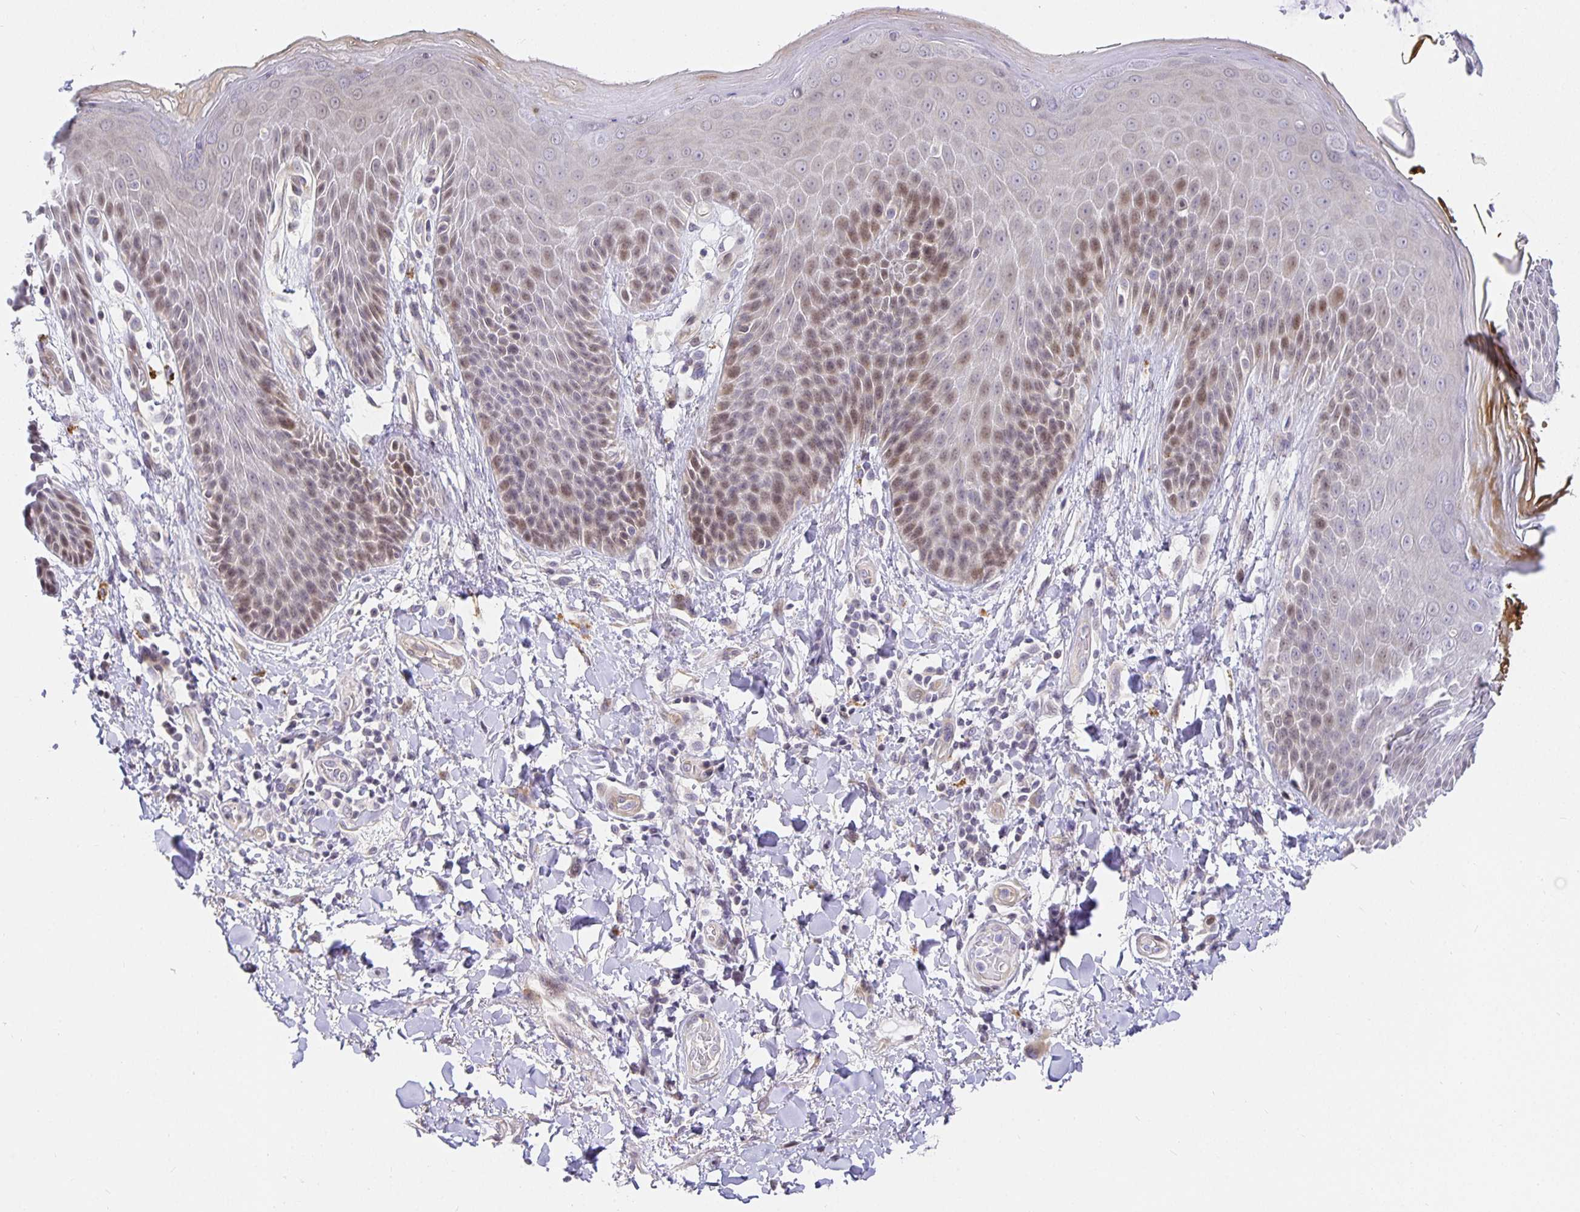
{"staining": {"intensity": "weak", "quantity": "25%-75%", "location": "nuclear"}, "tissue": "skin", "cell_type": "Epidermal cells", "image_type": "normal", "snomed": [{"axis": "morphology", "description": "Normal tissue, NOS"}, {"axis": "topography", "description": "Anal"}, {"axis": "topography", "description": "Peripheral nerve tissue"}], "caption": "Immunohistochemistry image of unremarkable skin: skin stained using IHC demonstrates low levels of weak protein expression localized specifically in the nuclear of epidermal cells, appearing as a nuclear brown color.", "gene": "TJP3", "patient": {"sex": "male", "age": 51}}